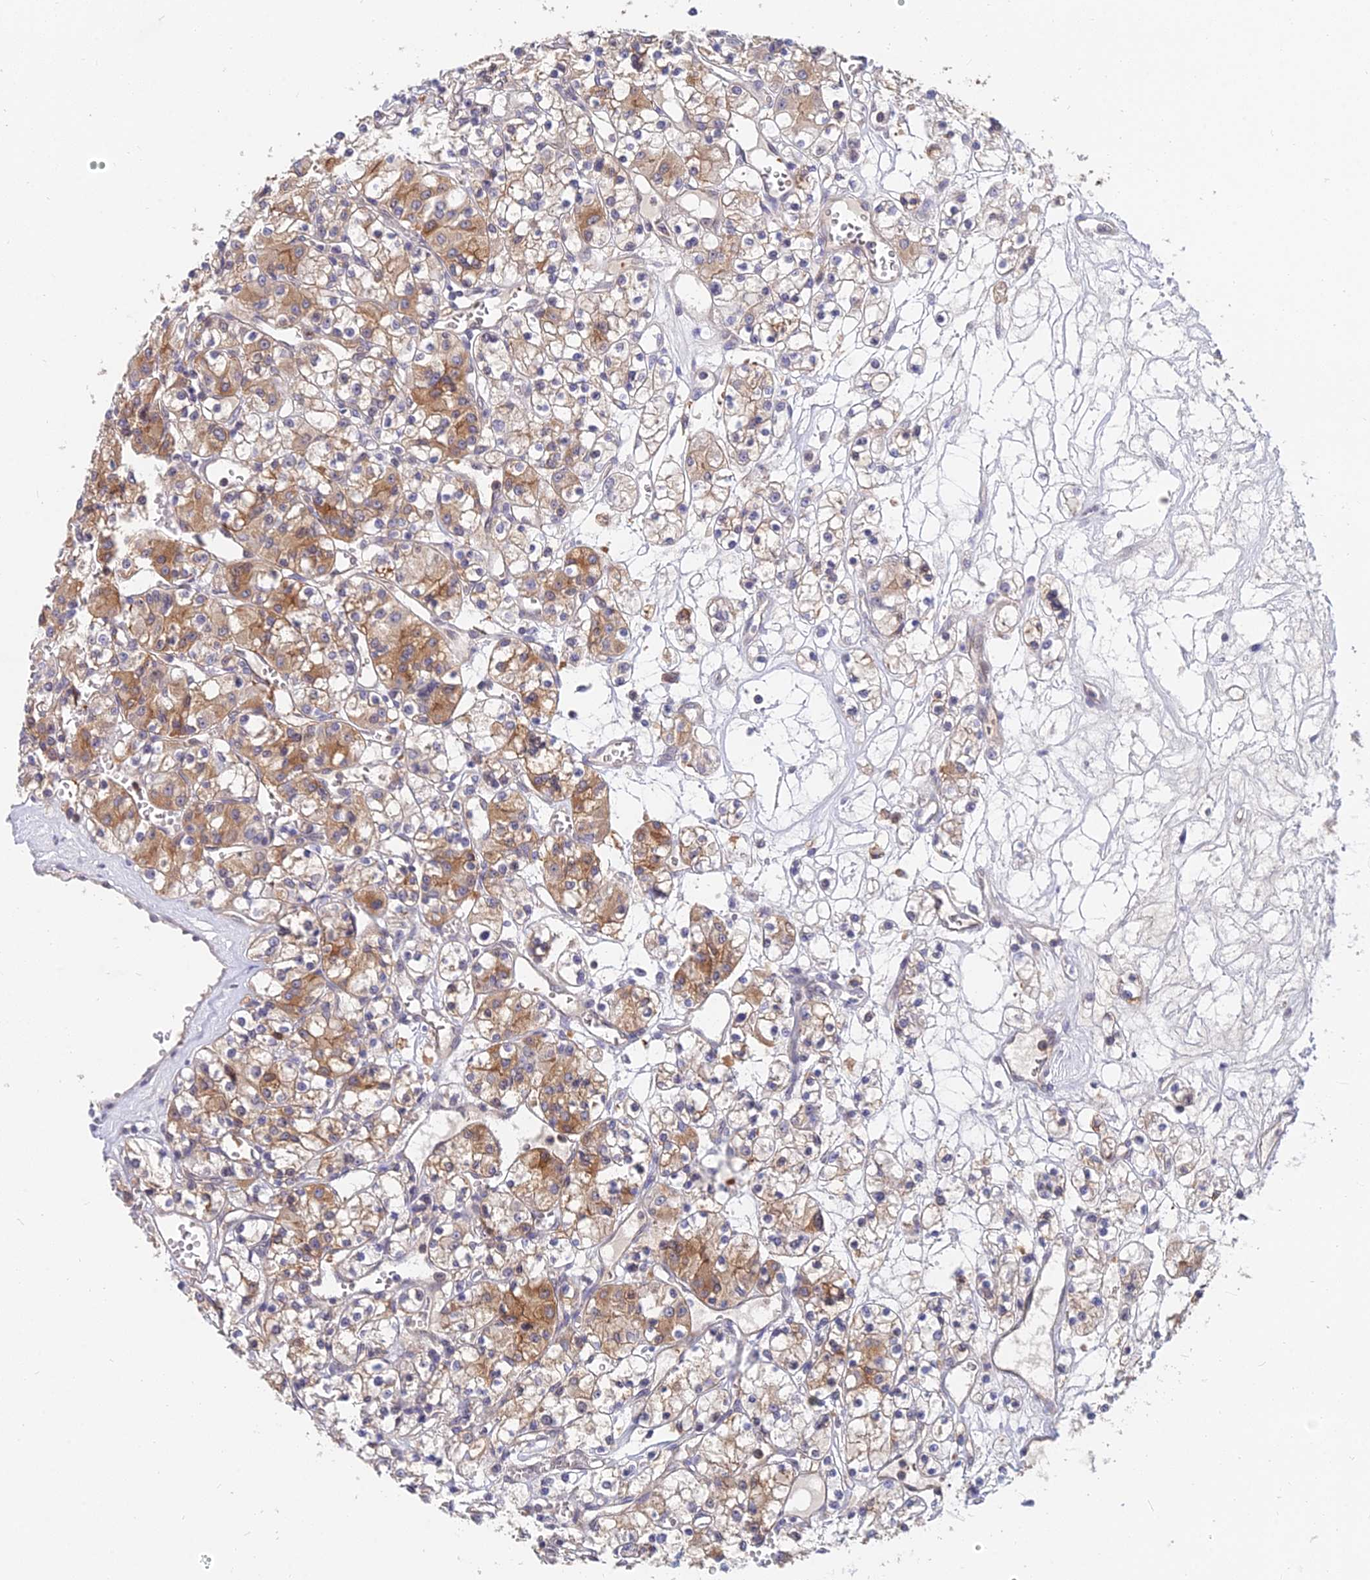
{"staining": {"intensity": "moderate", "quantity": "25%-75%", "location": "cytoplasmic/membranous"}, "tissue": "renal cancer", "cell_type": "Tumor cells", "image_type": "cancer", "snomed": [{"axis": "morphology", "description": "Adenocarcinoma, NOS"}, {"axis": "topography", "description": "Kidney"}], "caption": "A brown stain labels moderate cytoplasmic/membranous expression of a protein in human renal cancer tumor cells. (brown staining indicates protein expression, while blue staining denotes nuclei).", "gene": "B3GALT4", "patient": {"sex": "female", "age": 59}}